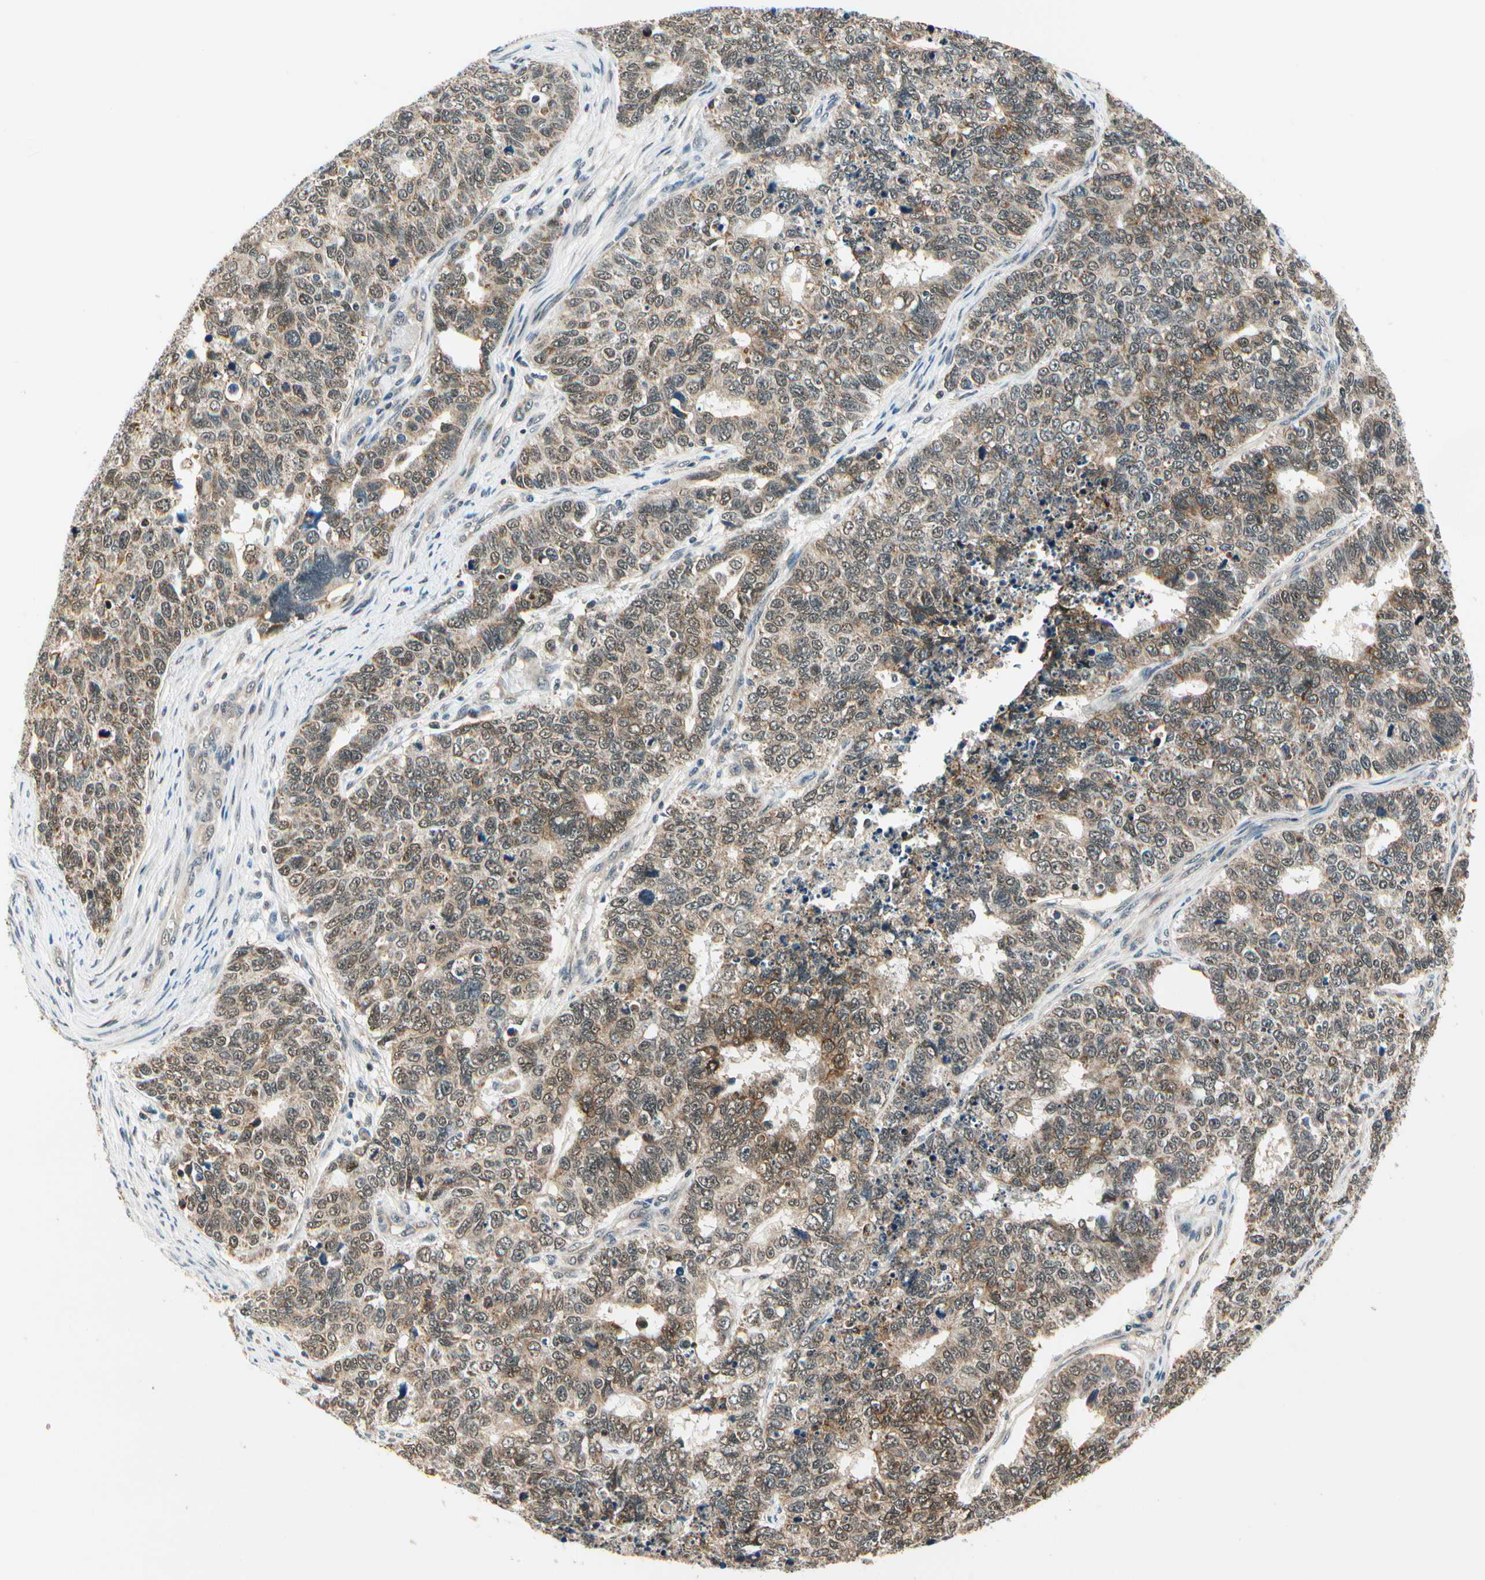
{"staining": {"intensity": "strong", "quantity": ">75%", "location": "cytoplasmic/membranous"}, "tissue": "cervical cancer", "cell_type": "Tumor cells", "image_type": "cancer", "snomed": [{"axis": "morphology", "description": "Squamous cell carcinoma, NOS"}, {"axis": "topography", "description": "Cervix"}], "caption": "About >75% of tumor cells in cervical cancer reveal strong cytoplasmic/membranous protein positivity as visualized by brown immunohistochemical staining.", "gene": "PDK2", "patient": {"sex": "female", "age": 63}}